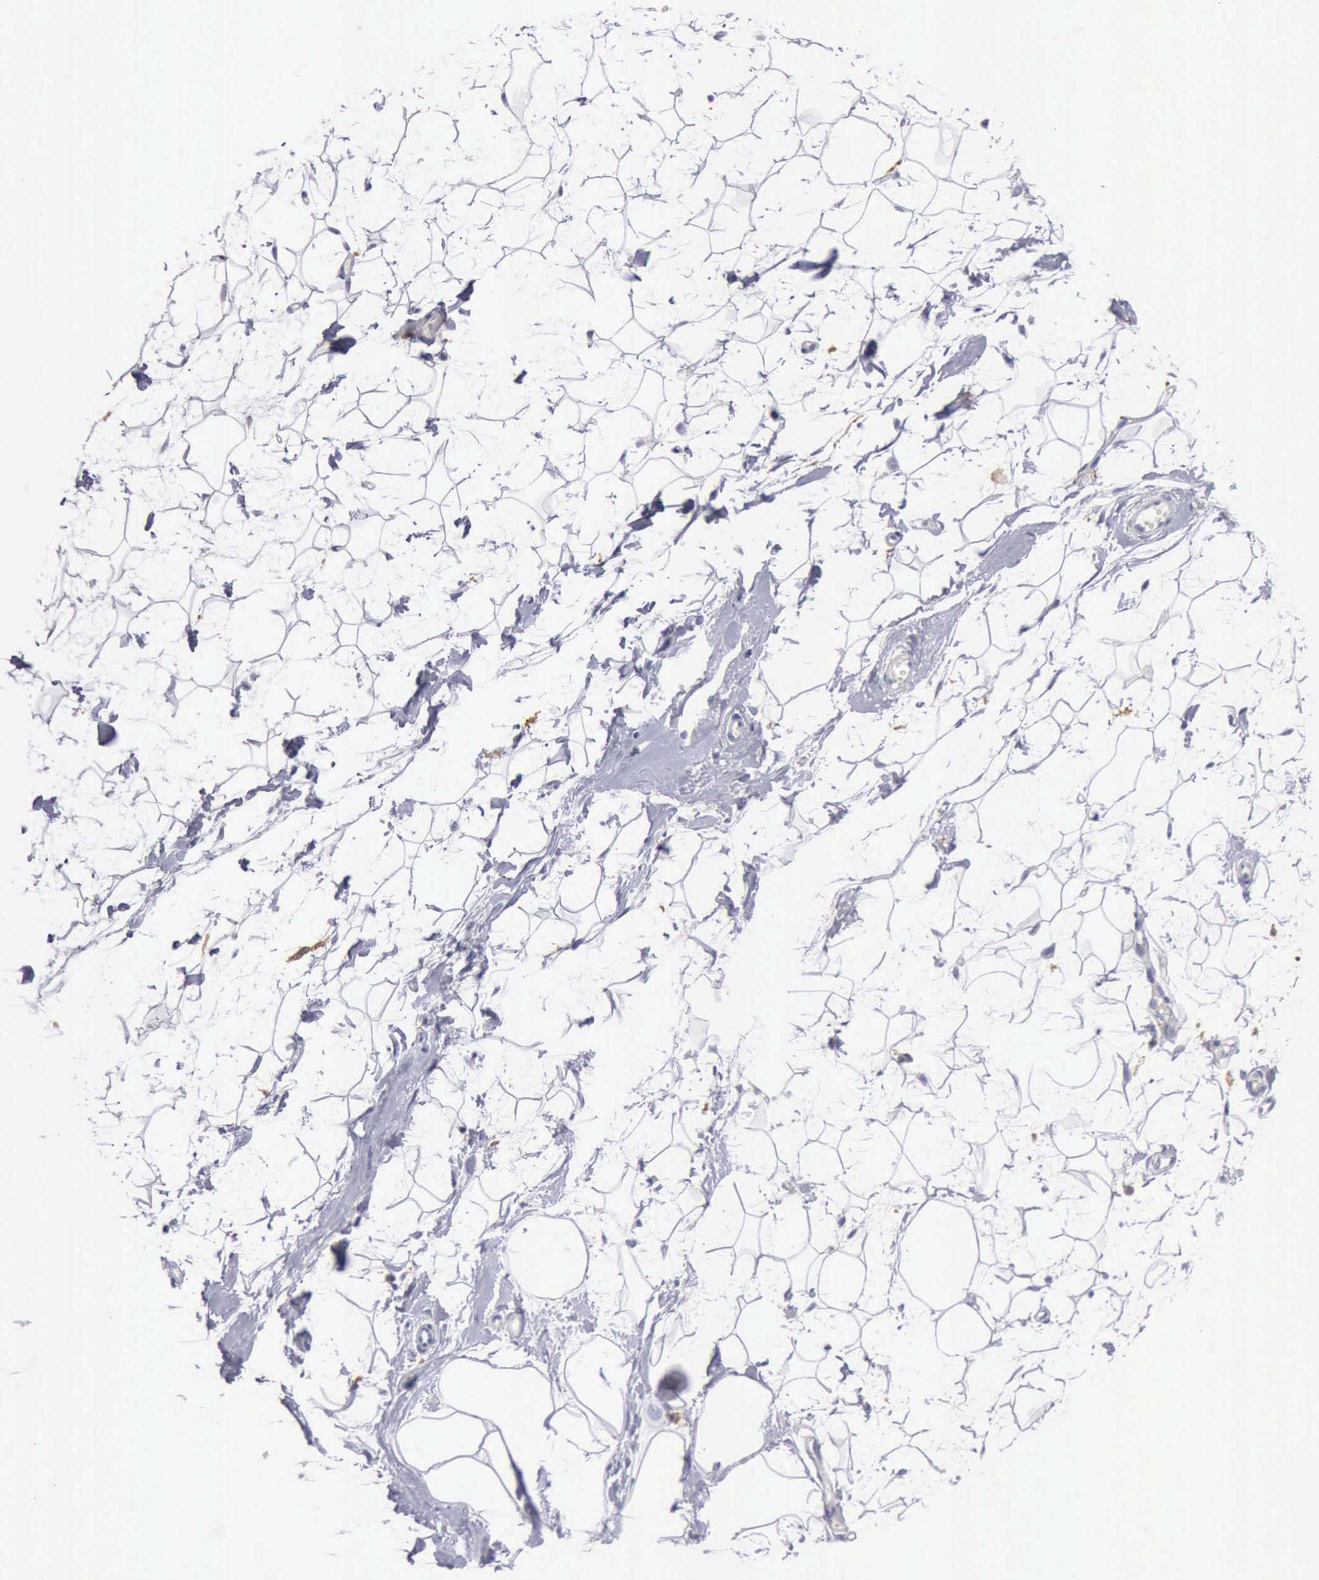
{"staining": {"intensity": "negative", "quantity": "none", "location": "none"}, "tissue": "adipose tissue", "cell_type": "Adipocytes", "image_type": "normal", "snomed": [{"axis": "morphology", "description": "Normal tissue, NOS"}, {"axis": "topography", "description": "Breast"}], "caption": "A photomicrograph of adipose tissue stained for a protein exhibits no brown staining in adipocytes.", "gene": "PTGS2", "patient": {"sex": "female", "age": 44}}